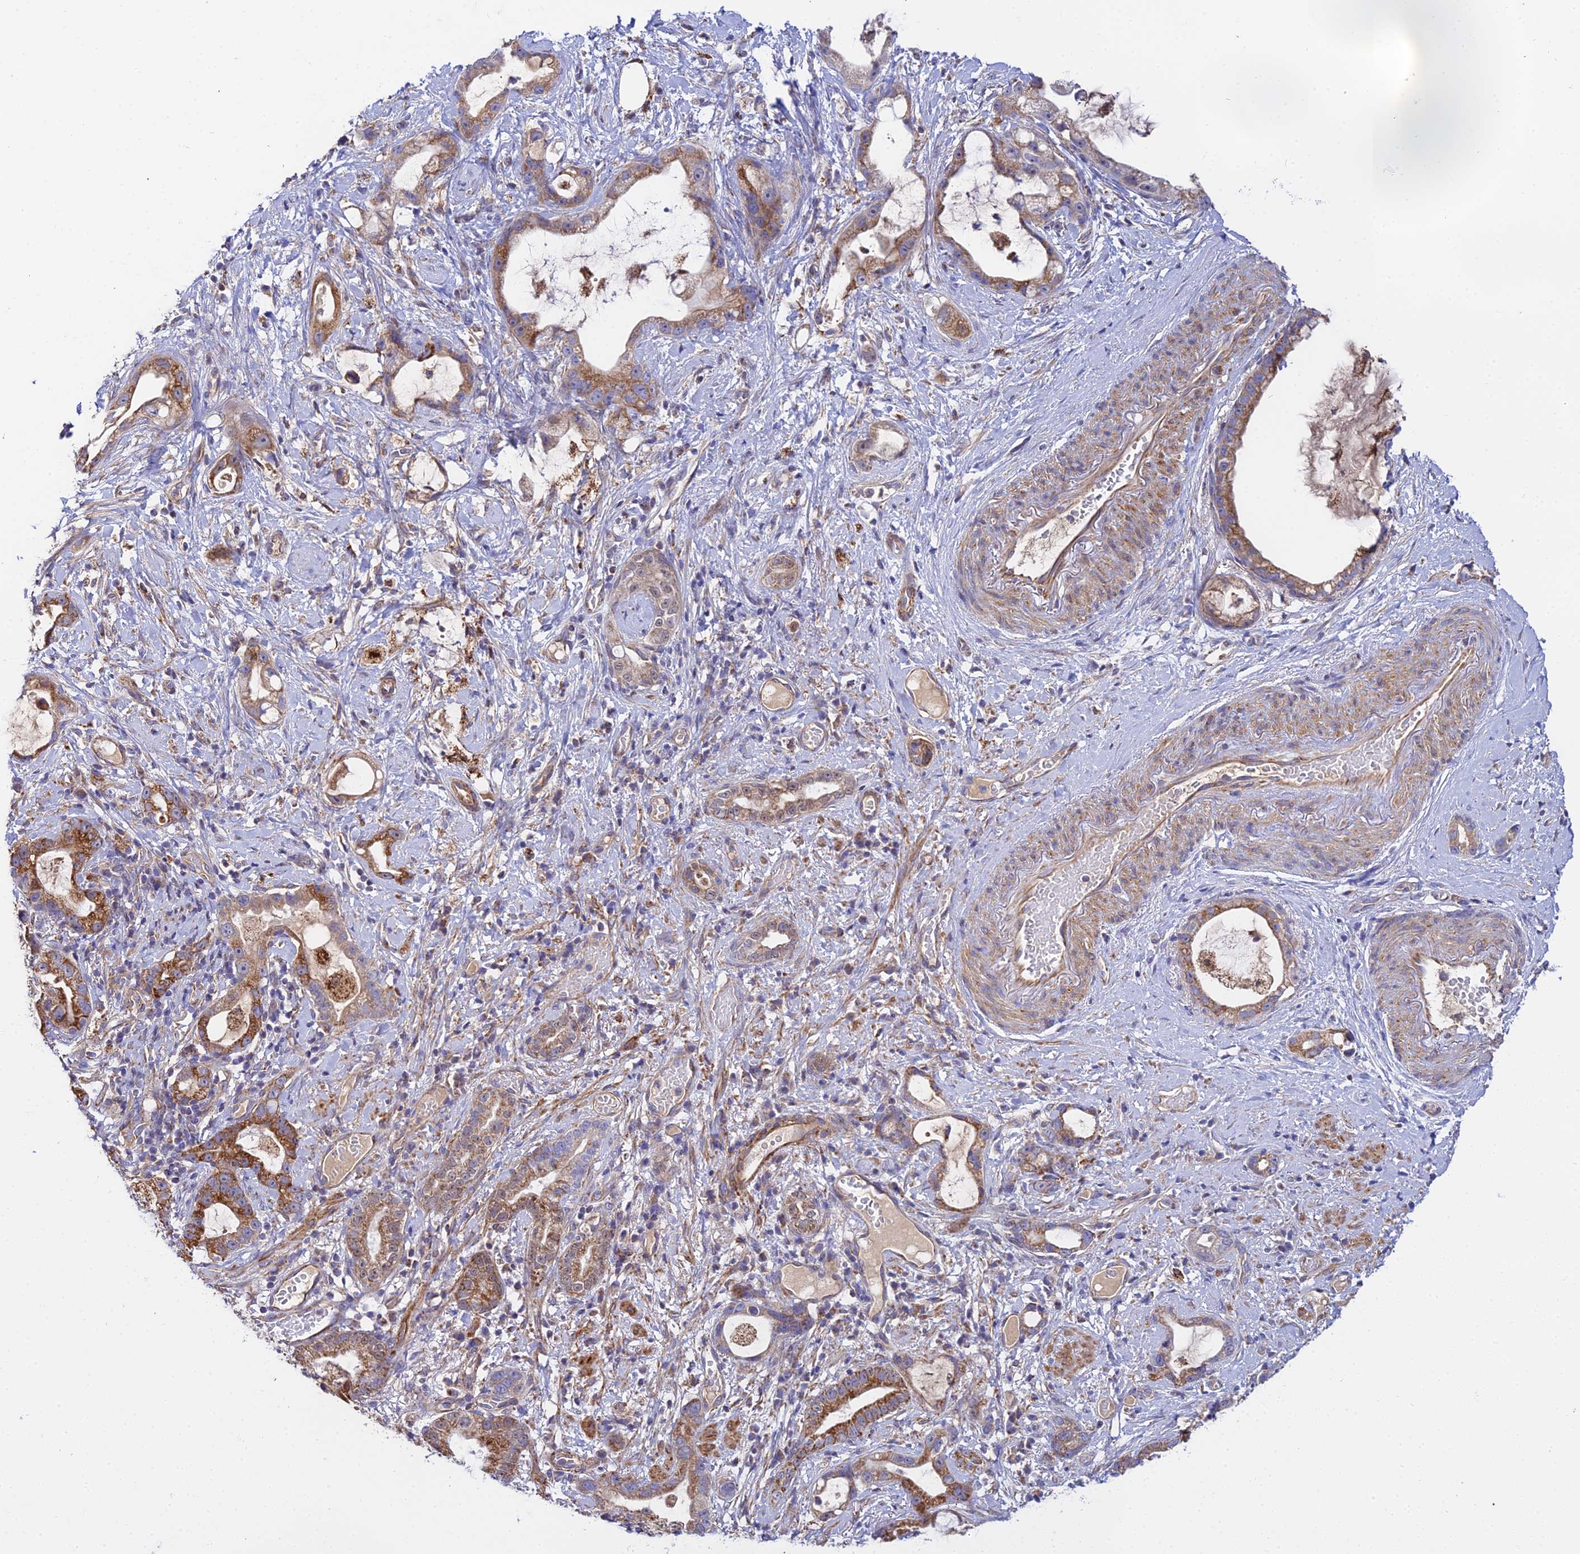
{"staining": {"intensity": "moderate", "quantity": ">75%", "location": "cytoplasmic/membranous"}, "tissue": "stomach cancer", "cell_type": "Tumor cells", "image_type": "cancer", "snomed": [{"axis": "morphology", "description": "Adenocarcinoma, NOS"}, {"axis": "topography", "description": "Stomach"}], "caption": "This is an image of IHC staining of adenocarcinoma (stomach), which shows moderate staining in the cytoplasmic/membranous of tumor cells.", "gene": "ACOT2", "patient": {"sex": "male", "age": 55}}